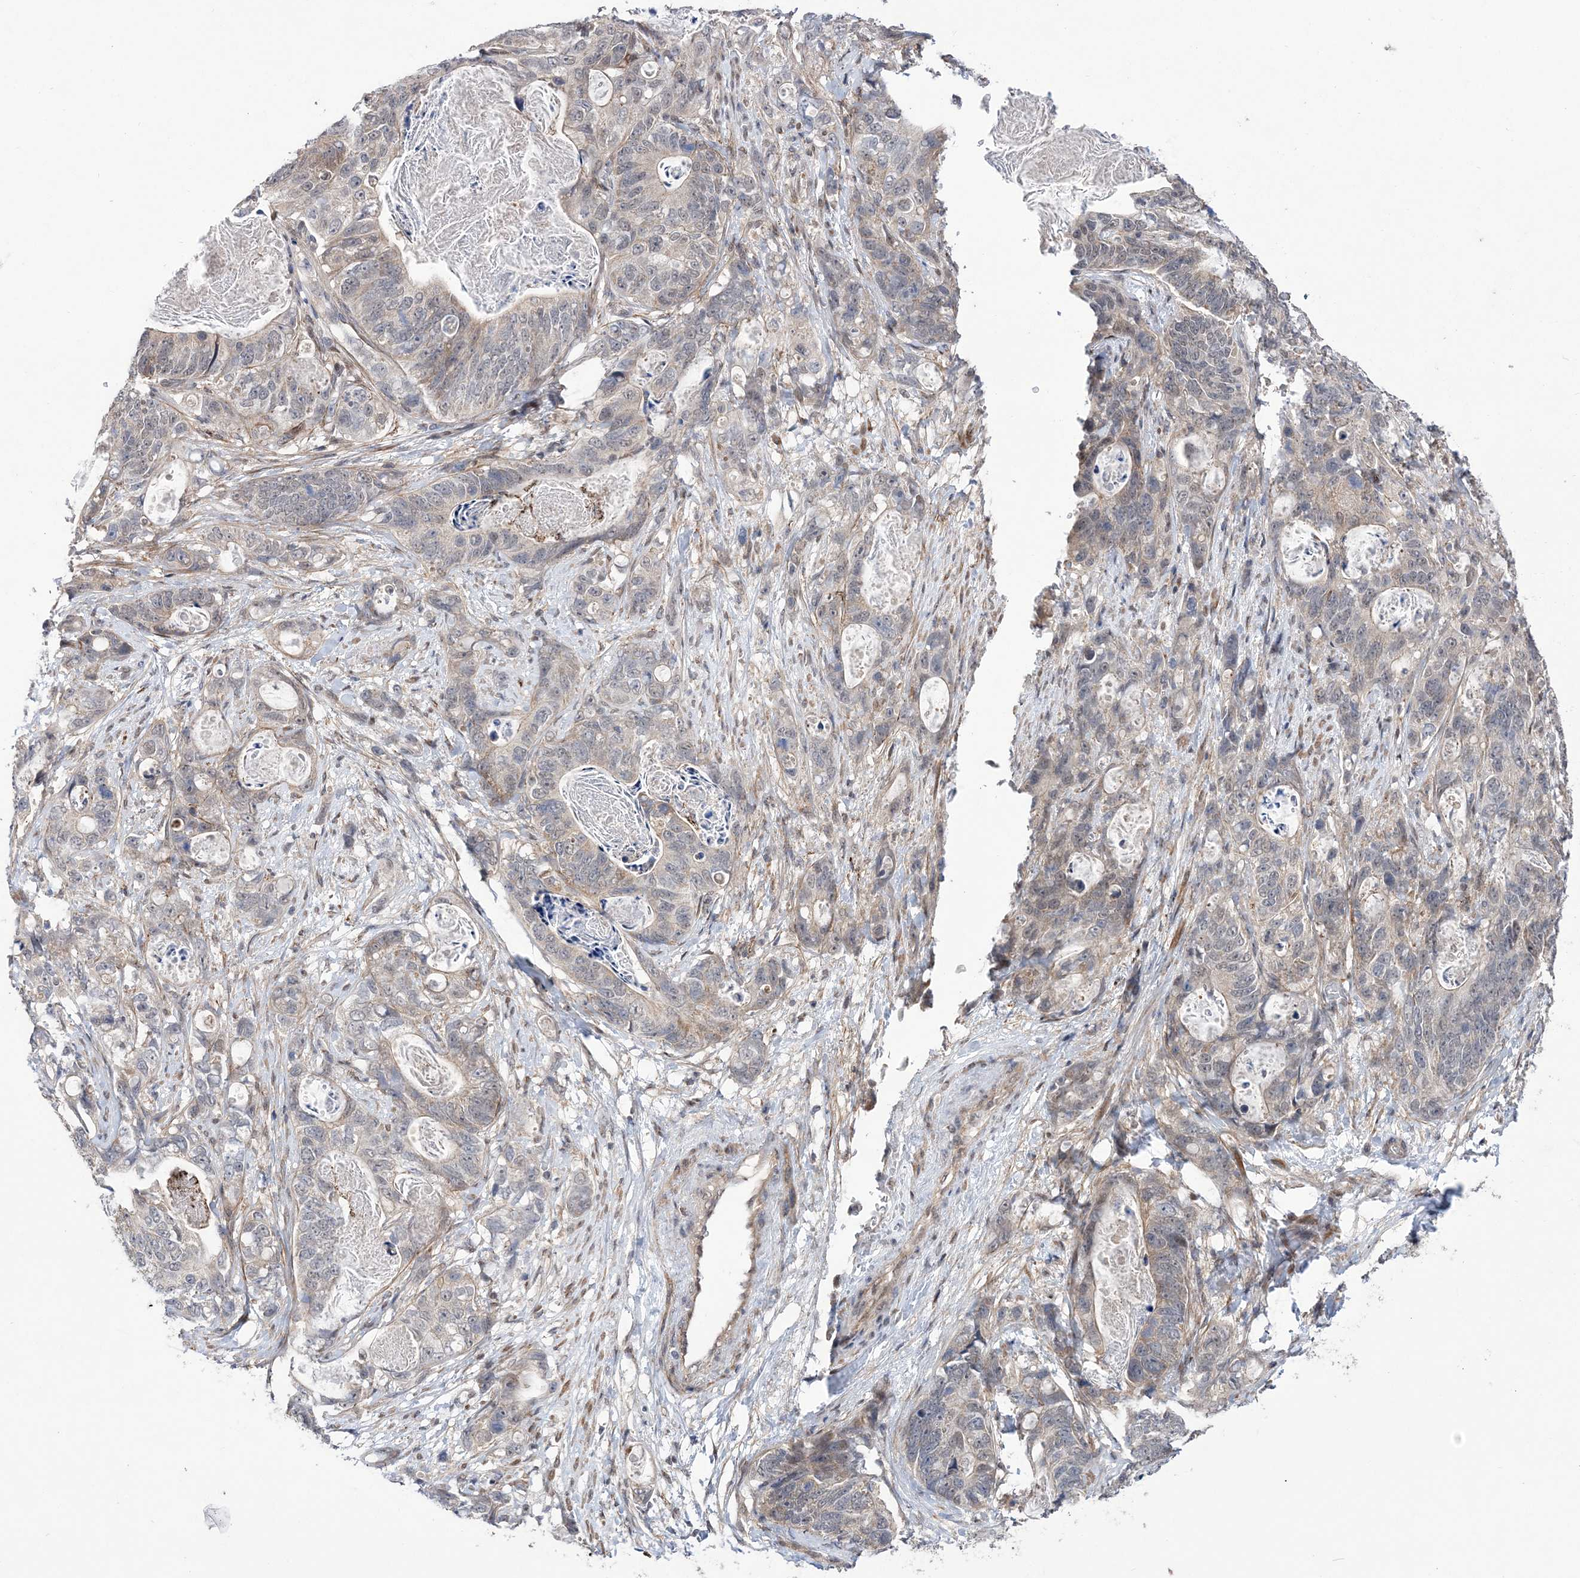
{"staining": {"intensity": "negative", "quantity": "none", "location": "none"}, "tissue": "stomach cancer", "cell_type": "Tumor cells", "image_type": "cancer", "snomed": [{"axis": "morphology", "description": "Normal tissue, NOS"}, {"axis": "morphology", "description": "Adenocarcinoma, NOS"}, {"axis": "topography", "description": "Stomach"}], "caption": "An image of human stomach cancer (adenocarcinoma) is negative for staining in tumor cells.", "gene": "BOD1L1", "patient": {"sex": "female", "age": 89}}